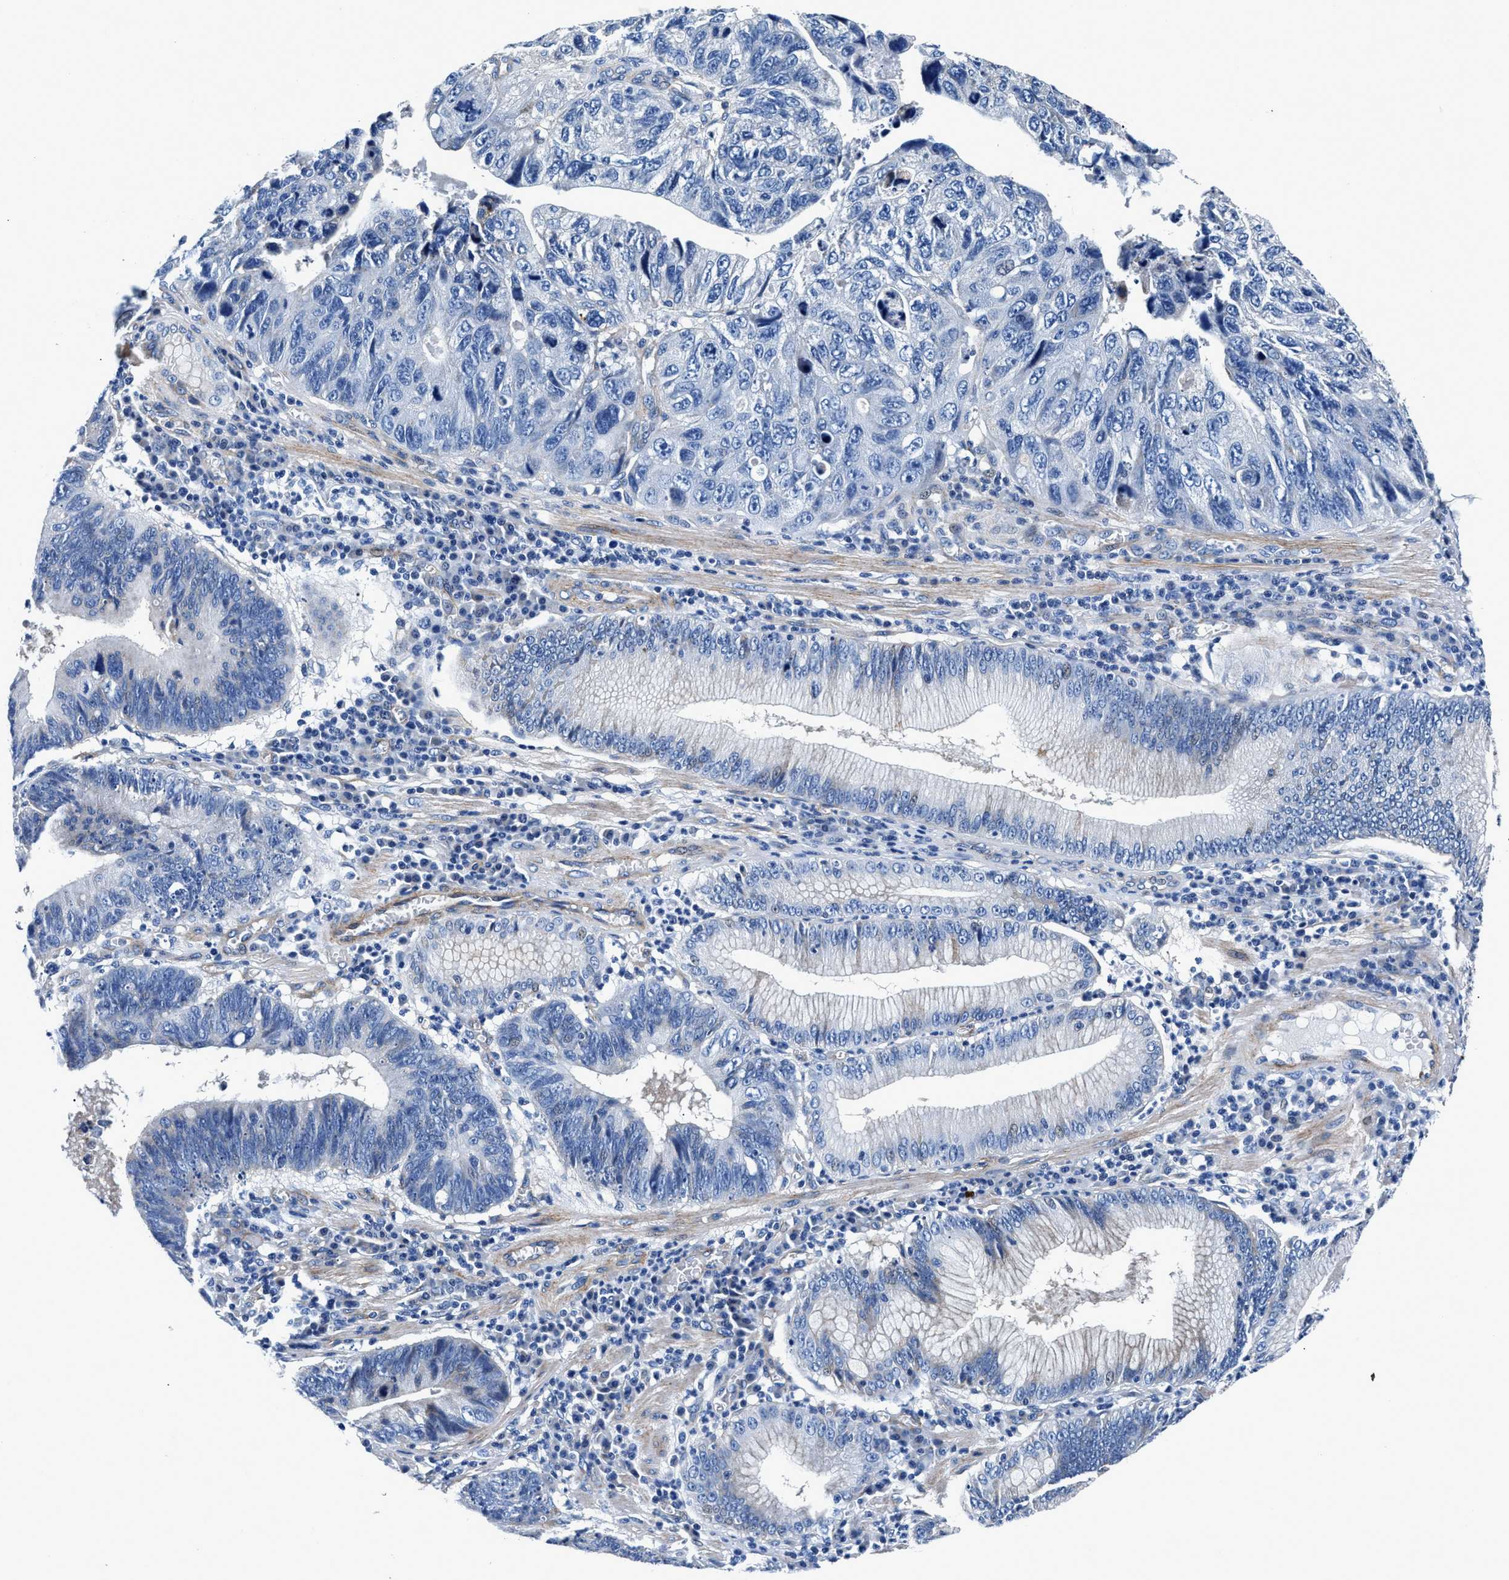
{"staining": {"intensity": "negative", "quantity": "none", "location": "none"}, "tissue": "stomach cancer", "cell_type": "Tumor cells", "image_type": "cancer", "snomed": [{"axis": "morphology", "description": "Adenocarcinoma, NOS"}, {"axis": "topography", "description": "Stomach"}], "caption": "Photomicrograph shows no protein positivity in tumor cells of adenocarcinoma (stomach) tissue.", "gene": "DAG1", "patient": {"sex": "male", "age": 59}}